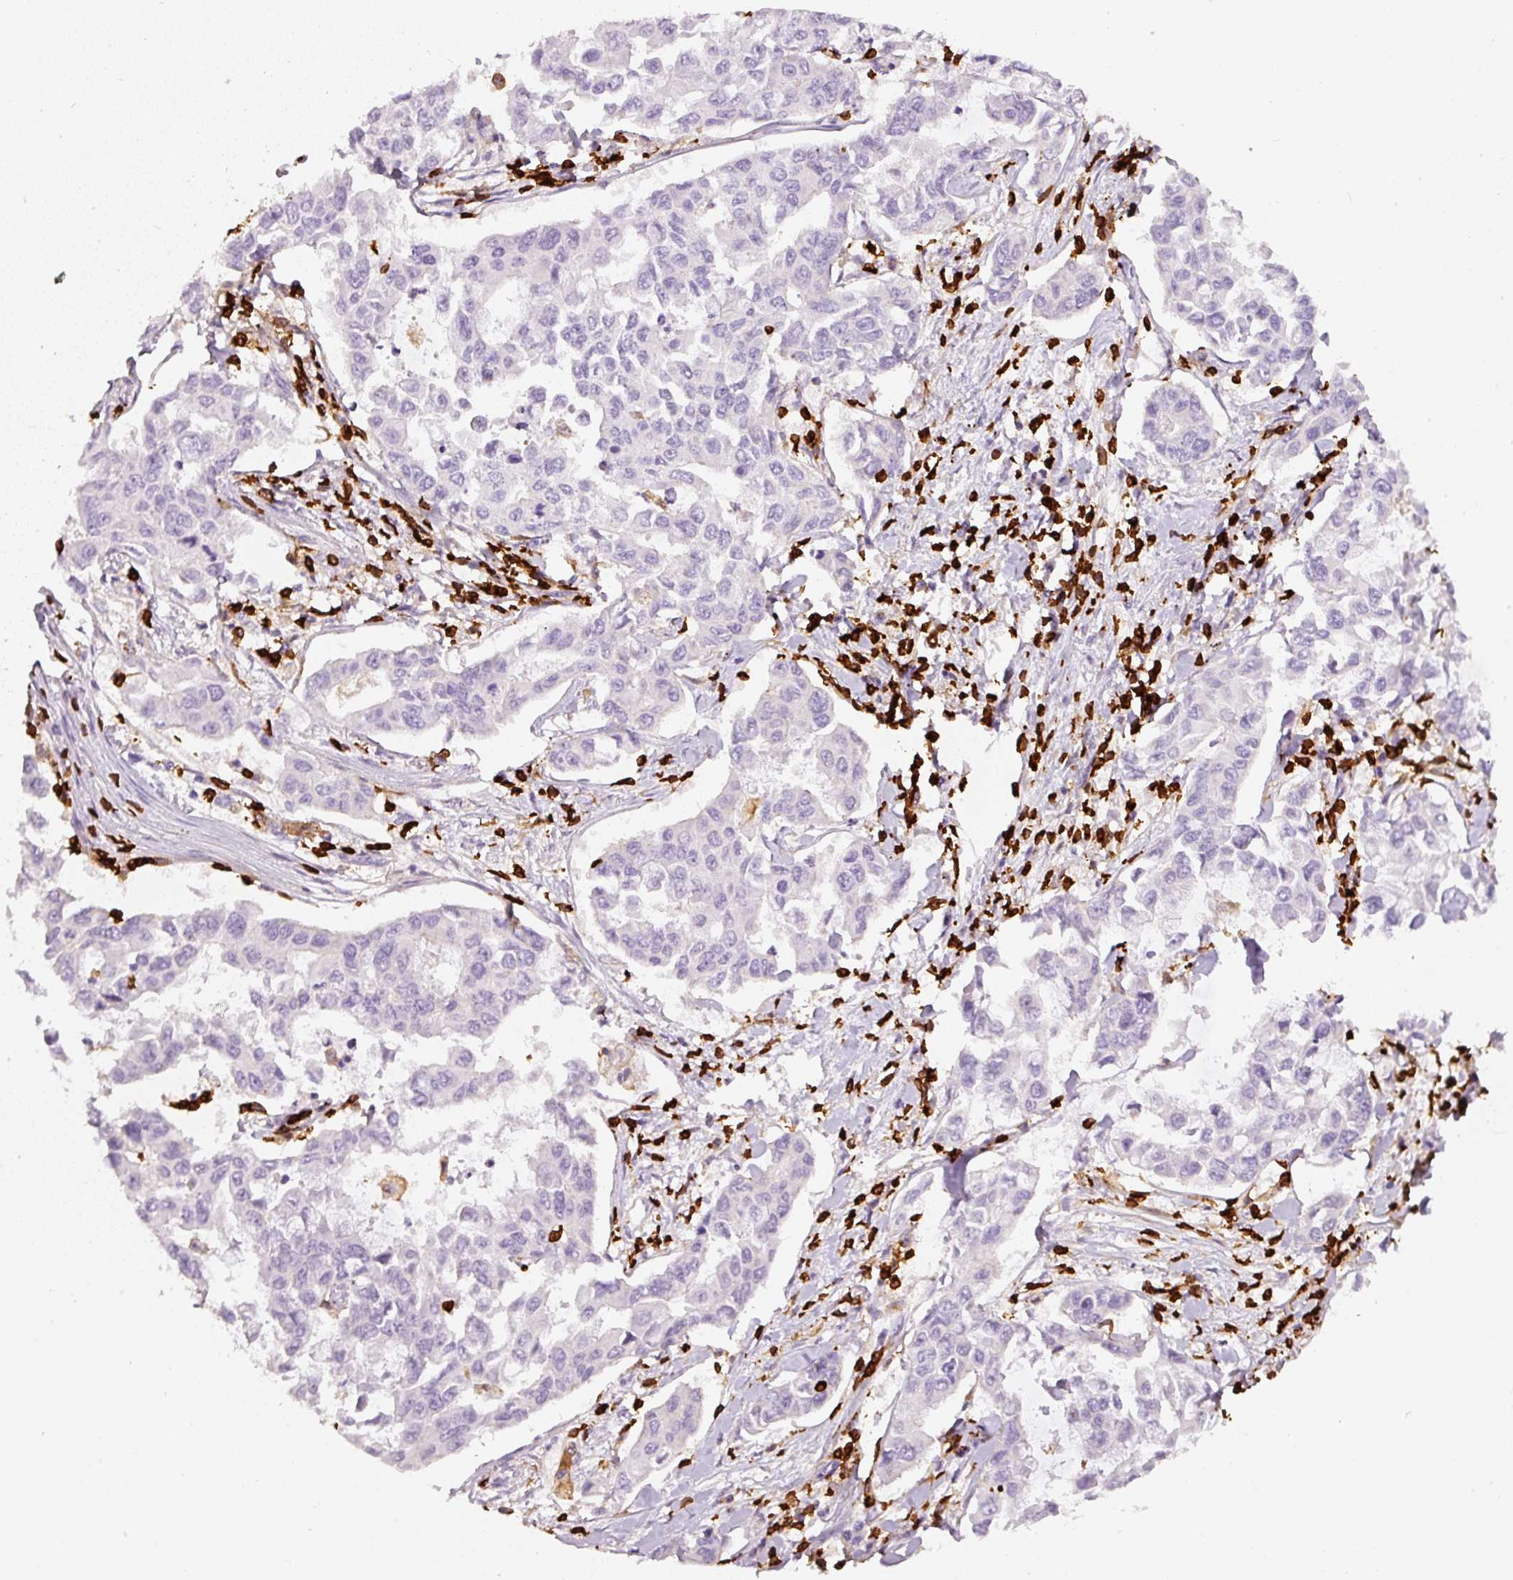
{"staining": {"intensity": "negative", "quantity": "none", "location": "none"}, "tissue": "lung cancer", "cell_type": "Tumor cells", "image_type": "cancer", "snomed": [{"axis": "morphology", "description": "Adenocarcinoma, NOS"}, {"axis": "topography", "description": "Lung"}], "caption": "This is a histopathology image of immunohistochemistry staining of lung cancer (adenocarcinoma), which shows no expression in tumor cells. The staining was performed using DAB to visualize the protein expression in brown, while the nuclei were stained in blue with hematoxylin (Magnification: 20x).", "gene": "EVL", "patient": {"sex": "male", "age": 64}}